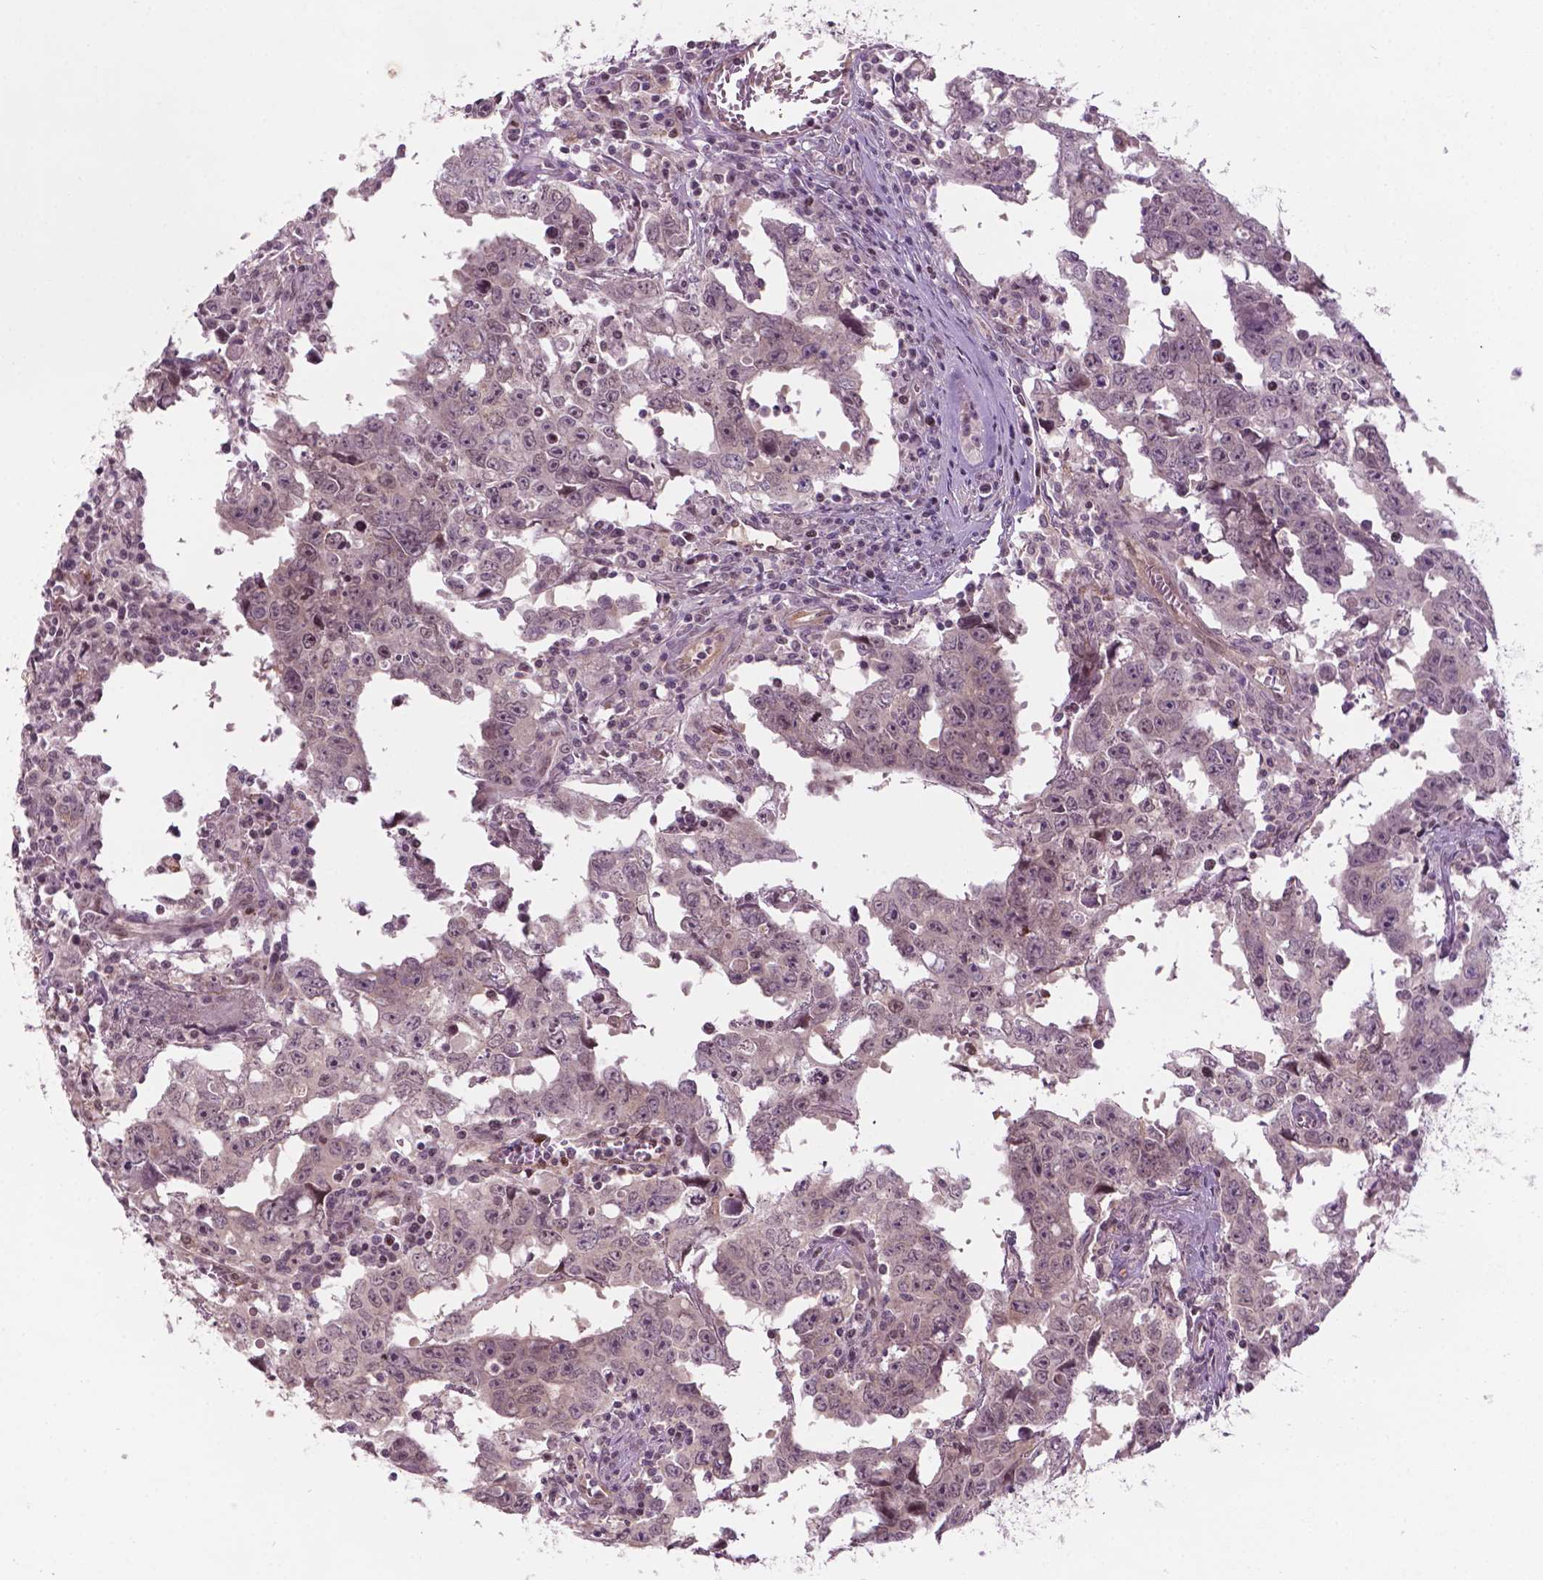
{"staining": {"intensity": "weak", "quantity": ">75%", "location": "nuclear"}, "tissue": "testis cancer", "cell_type": "Tumor cells", "image_type": "cancer", "snomed": [{"axis": "morphology", "description": "Carcinoma, Embryonal, NOS"}, {"axis": "topography", "description": "Testis"}], "caption": "A high-resolution histopathology image shows IHC staining of testis cancer (embryonal carcinoma), which shows weak nuclear staining in about >75% of tumor cells. The staining was performed using DAB to visualize the protein expression in brown, while the nuclei were stained in blue with hematoxylin (Magnification: 20x).", "gene": "NFAT5", "patient": {"sex": "male", "age": 22}}